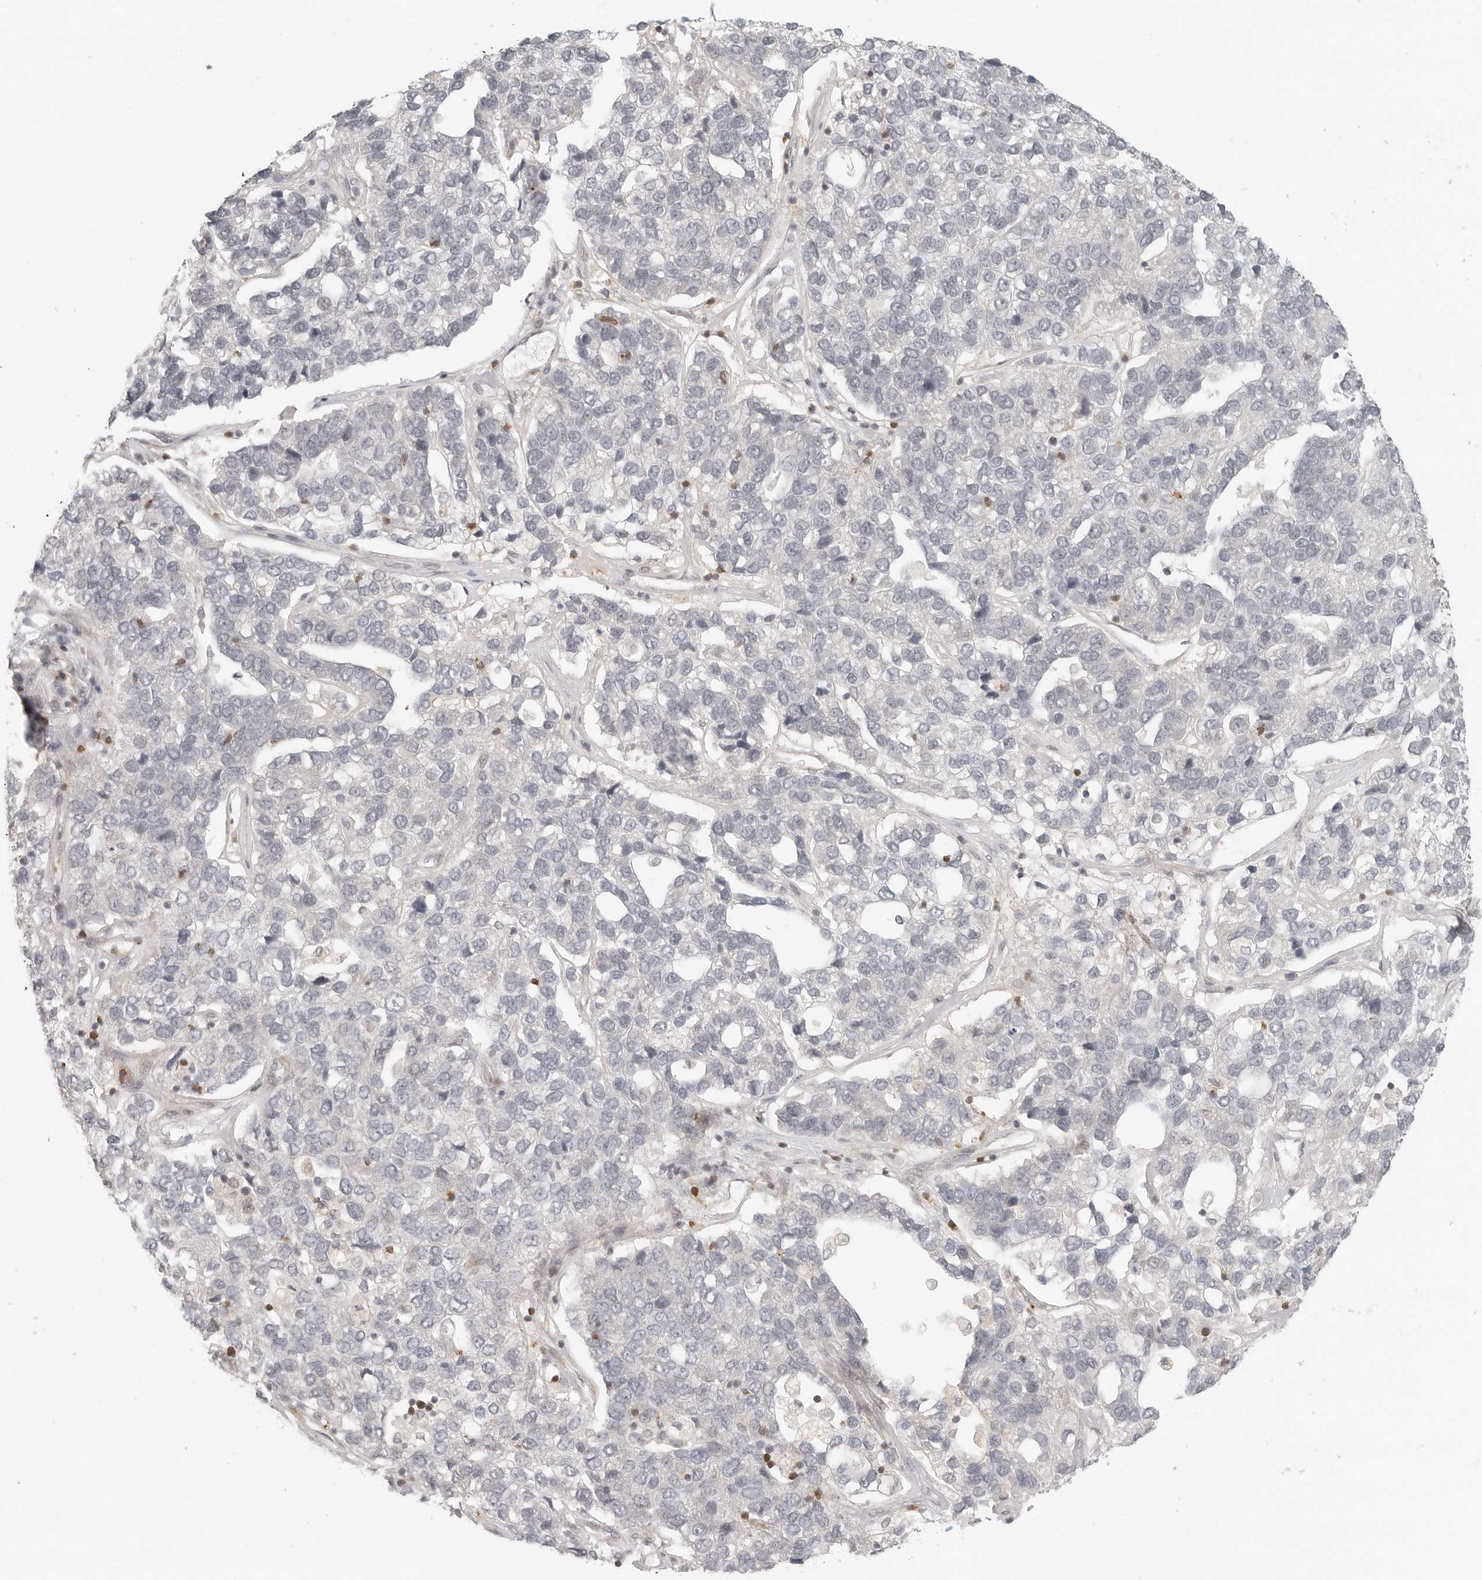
{"staining": {"intensity": "negative", "quantity": "none", "location": "none"}, "tissue": "pancreatic cancer", "cell_type": "Tumor cells", "image_type": "cancer", "snomed": [{"axis": "morphology", "description": "Adenocarcinoma, NOS"}, {"axis": "topography", "description": "Pancreas"}], "caption": "Tumor cells are negative for brown protein staining in pancreatic cancer.", "gene": "SH3KBP1", "patient": {"sex": "female", "age": 61}}